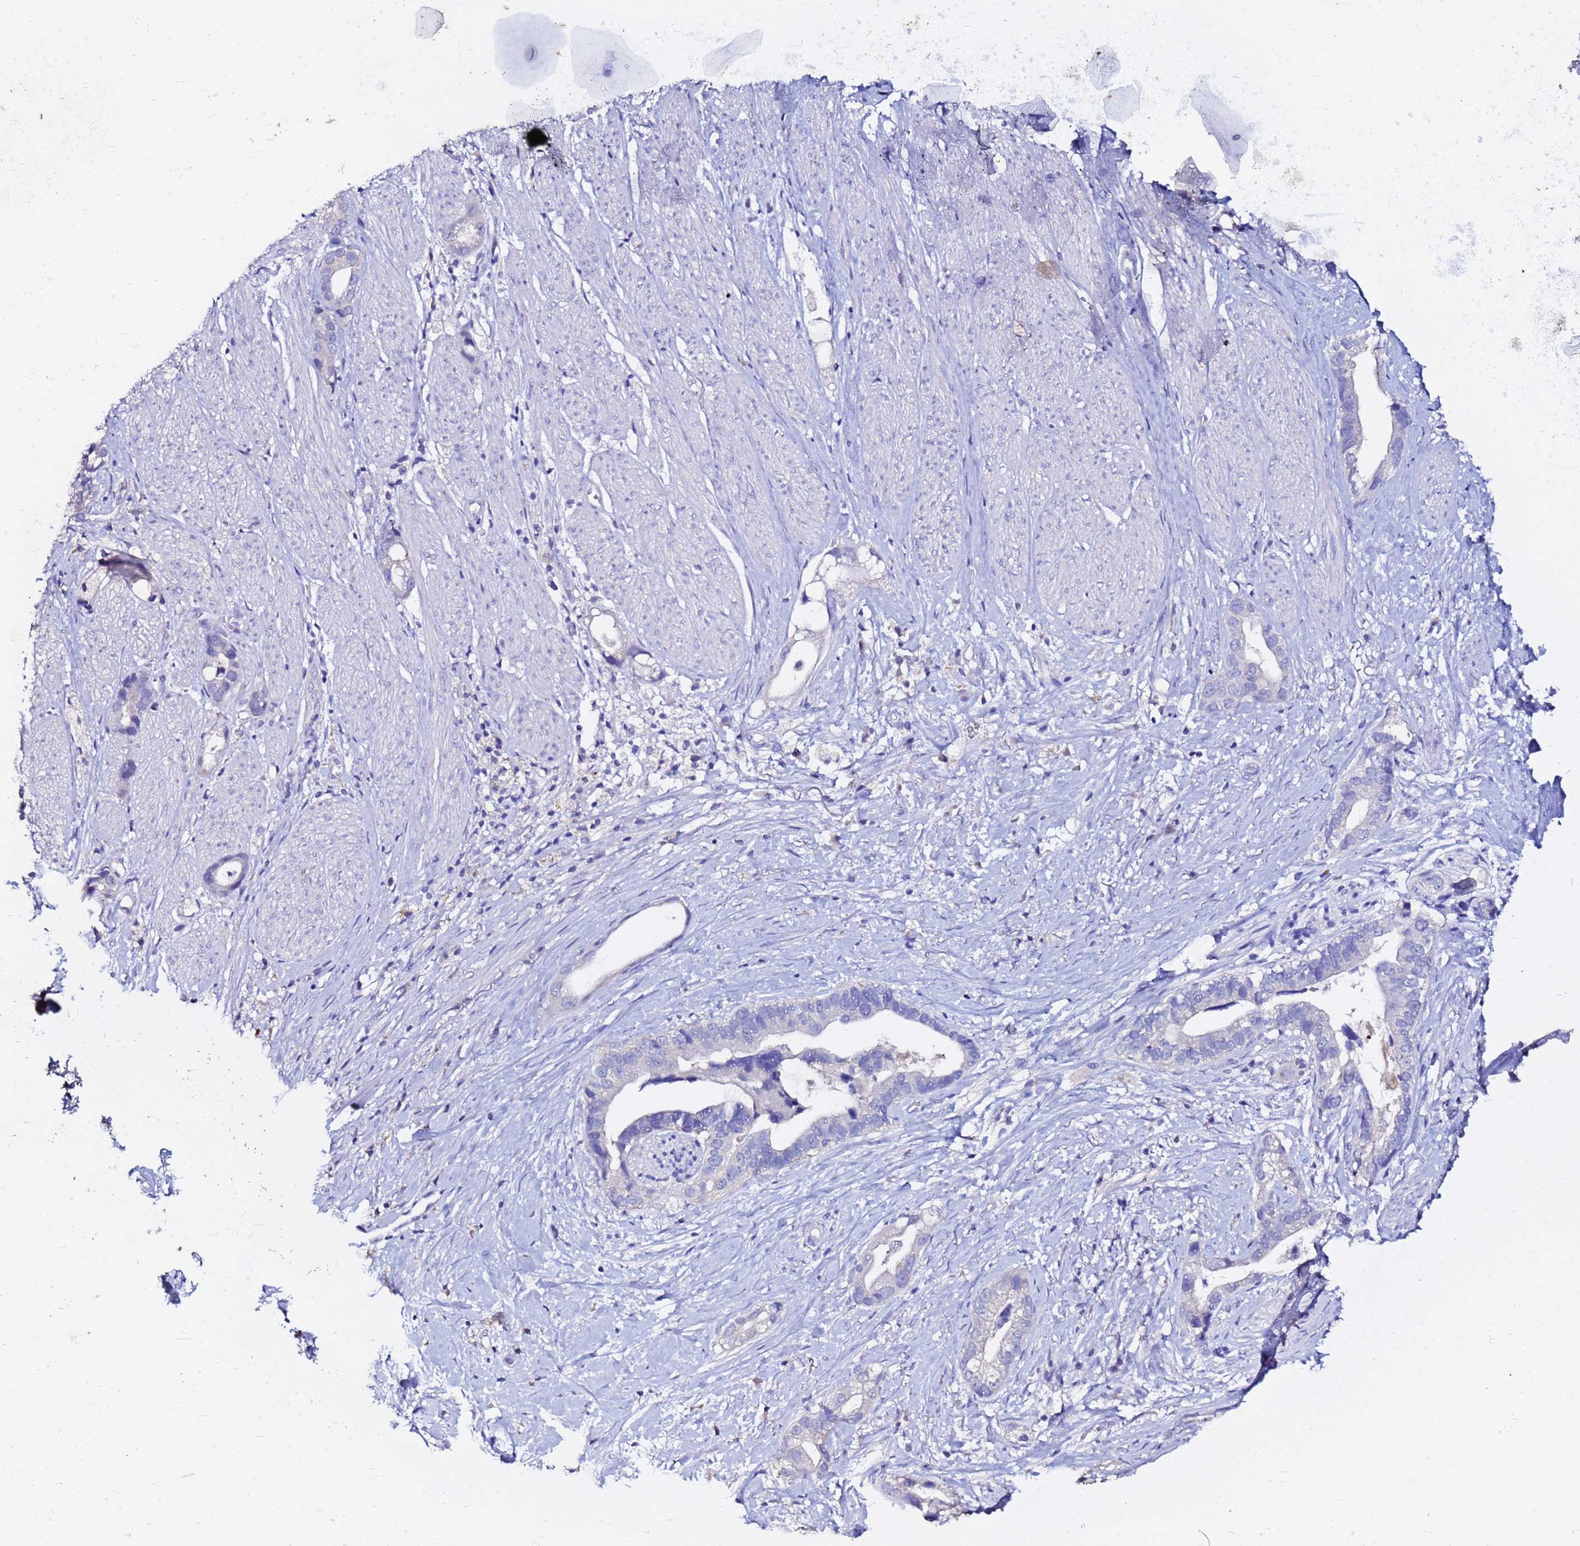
{"staining": {"intensity": "negative", "quantity": "none", "location": "none"}, "tissue": "stomach cancer", "cell_type": "Tumor cells", "image_type": "cancer", "snomed": [{"axis": "morphology", "description": "Adenocarcinoma, NOS"}, {"axis": "topography", "description": "Stomach"}], "caption": "Stomach cancer (adenocarcinoma) was stained to show a protein in brown. There is no significant expression in tumor cells.", "gene": "FAM183A", "patient": {"sex": "male", "age": 55}}